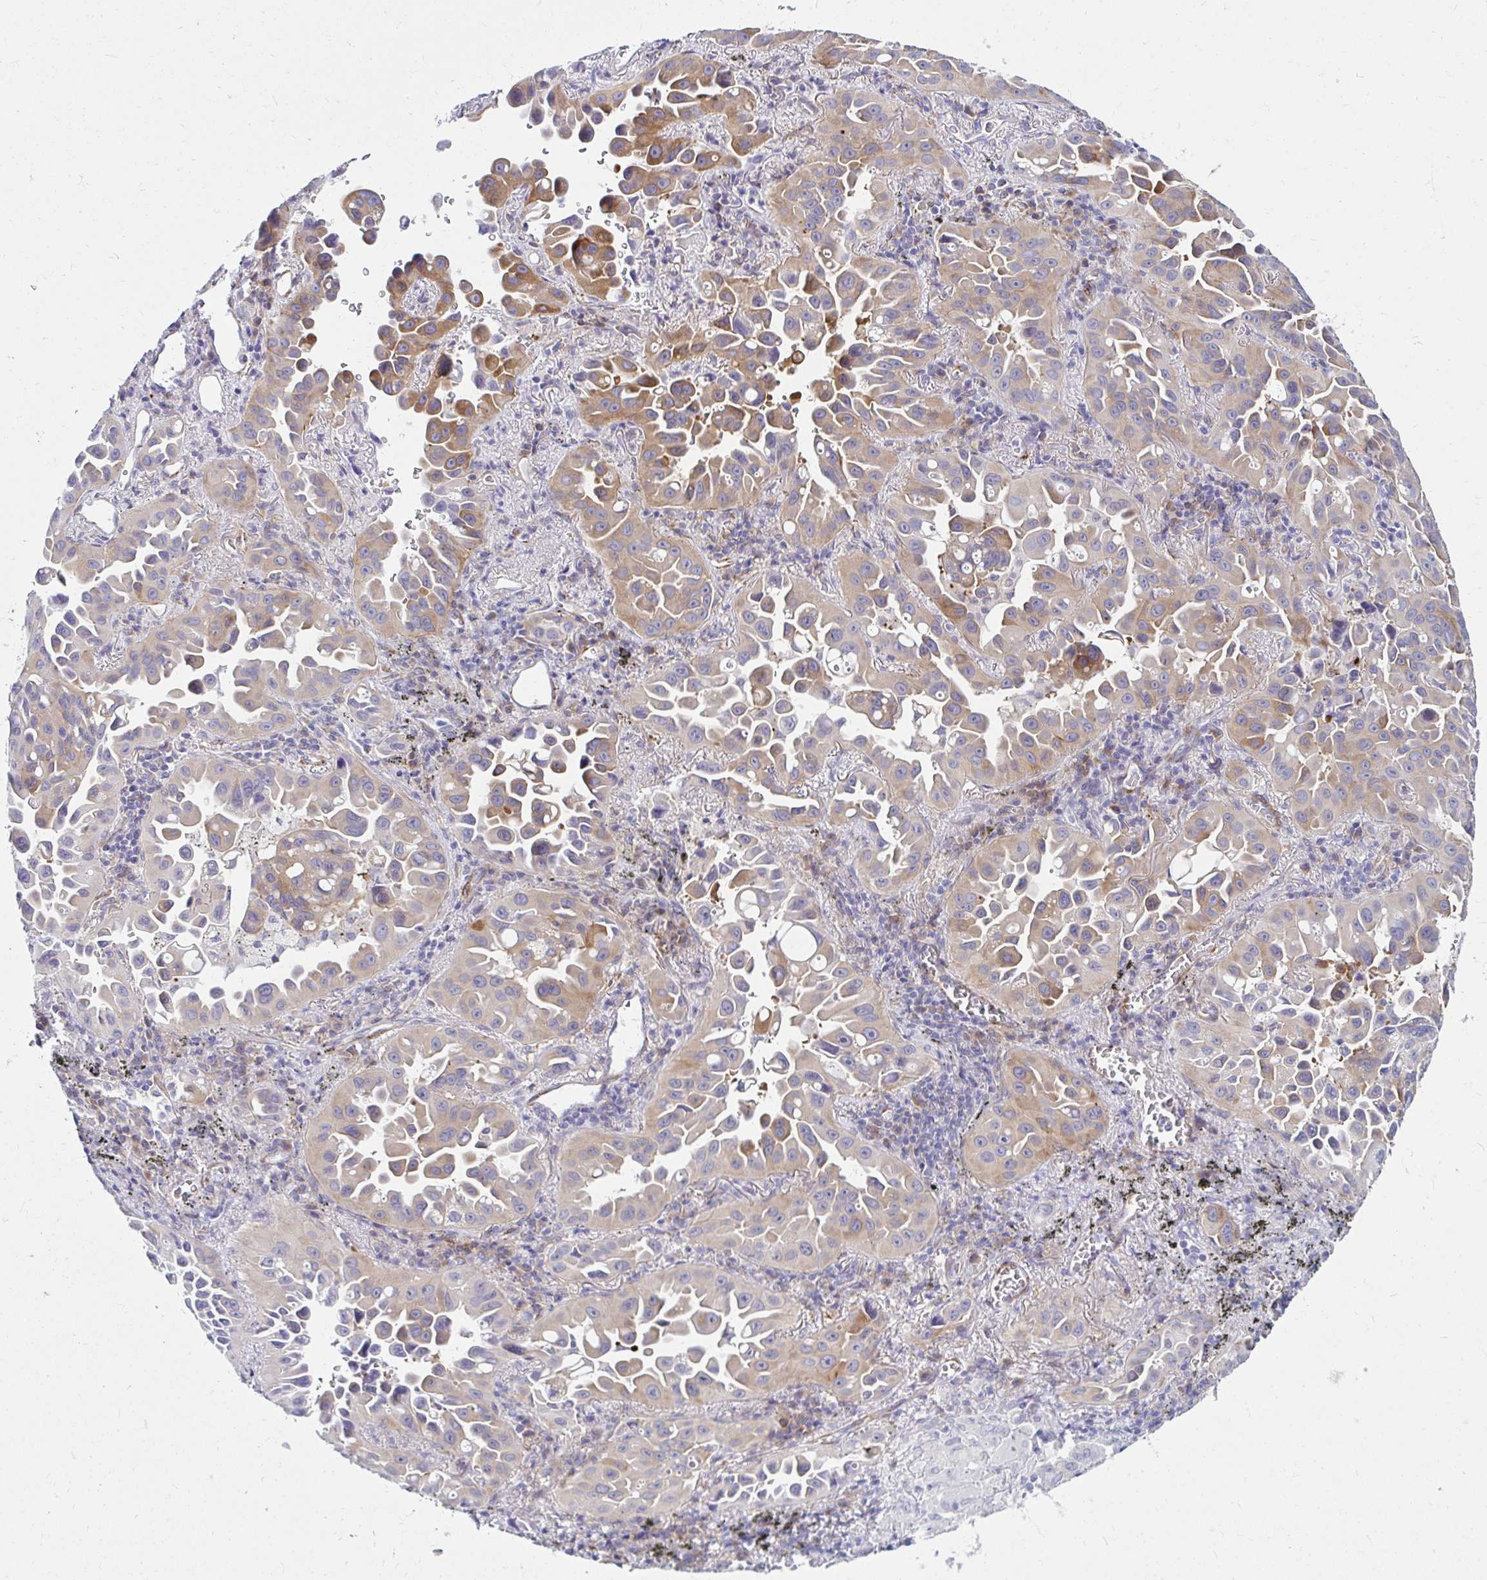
{"staining": {"intensity": "moderate", "quantity": "25%-75%", "location": "cytoplasmic/membranous"}, "tissue": "lung cancer", "cell_type": "Tumor cells", "image_type": "cancer", "snomed": [{"axis": "morphology", "description": "Adenocarcinoma, NOS"}, {"axis": "topography", "description": "Lung"}], "caption": "Human adenocarcinoma (lung) stained with a brown dye demonstrates moderate cytoplasmic/membranous positive positivity in approximately 25%-75% of tumor cells.", "gene": "ANKRD62", "patient": {"sex": "male", "age": 68}}